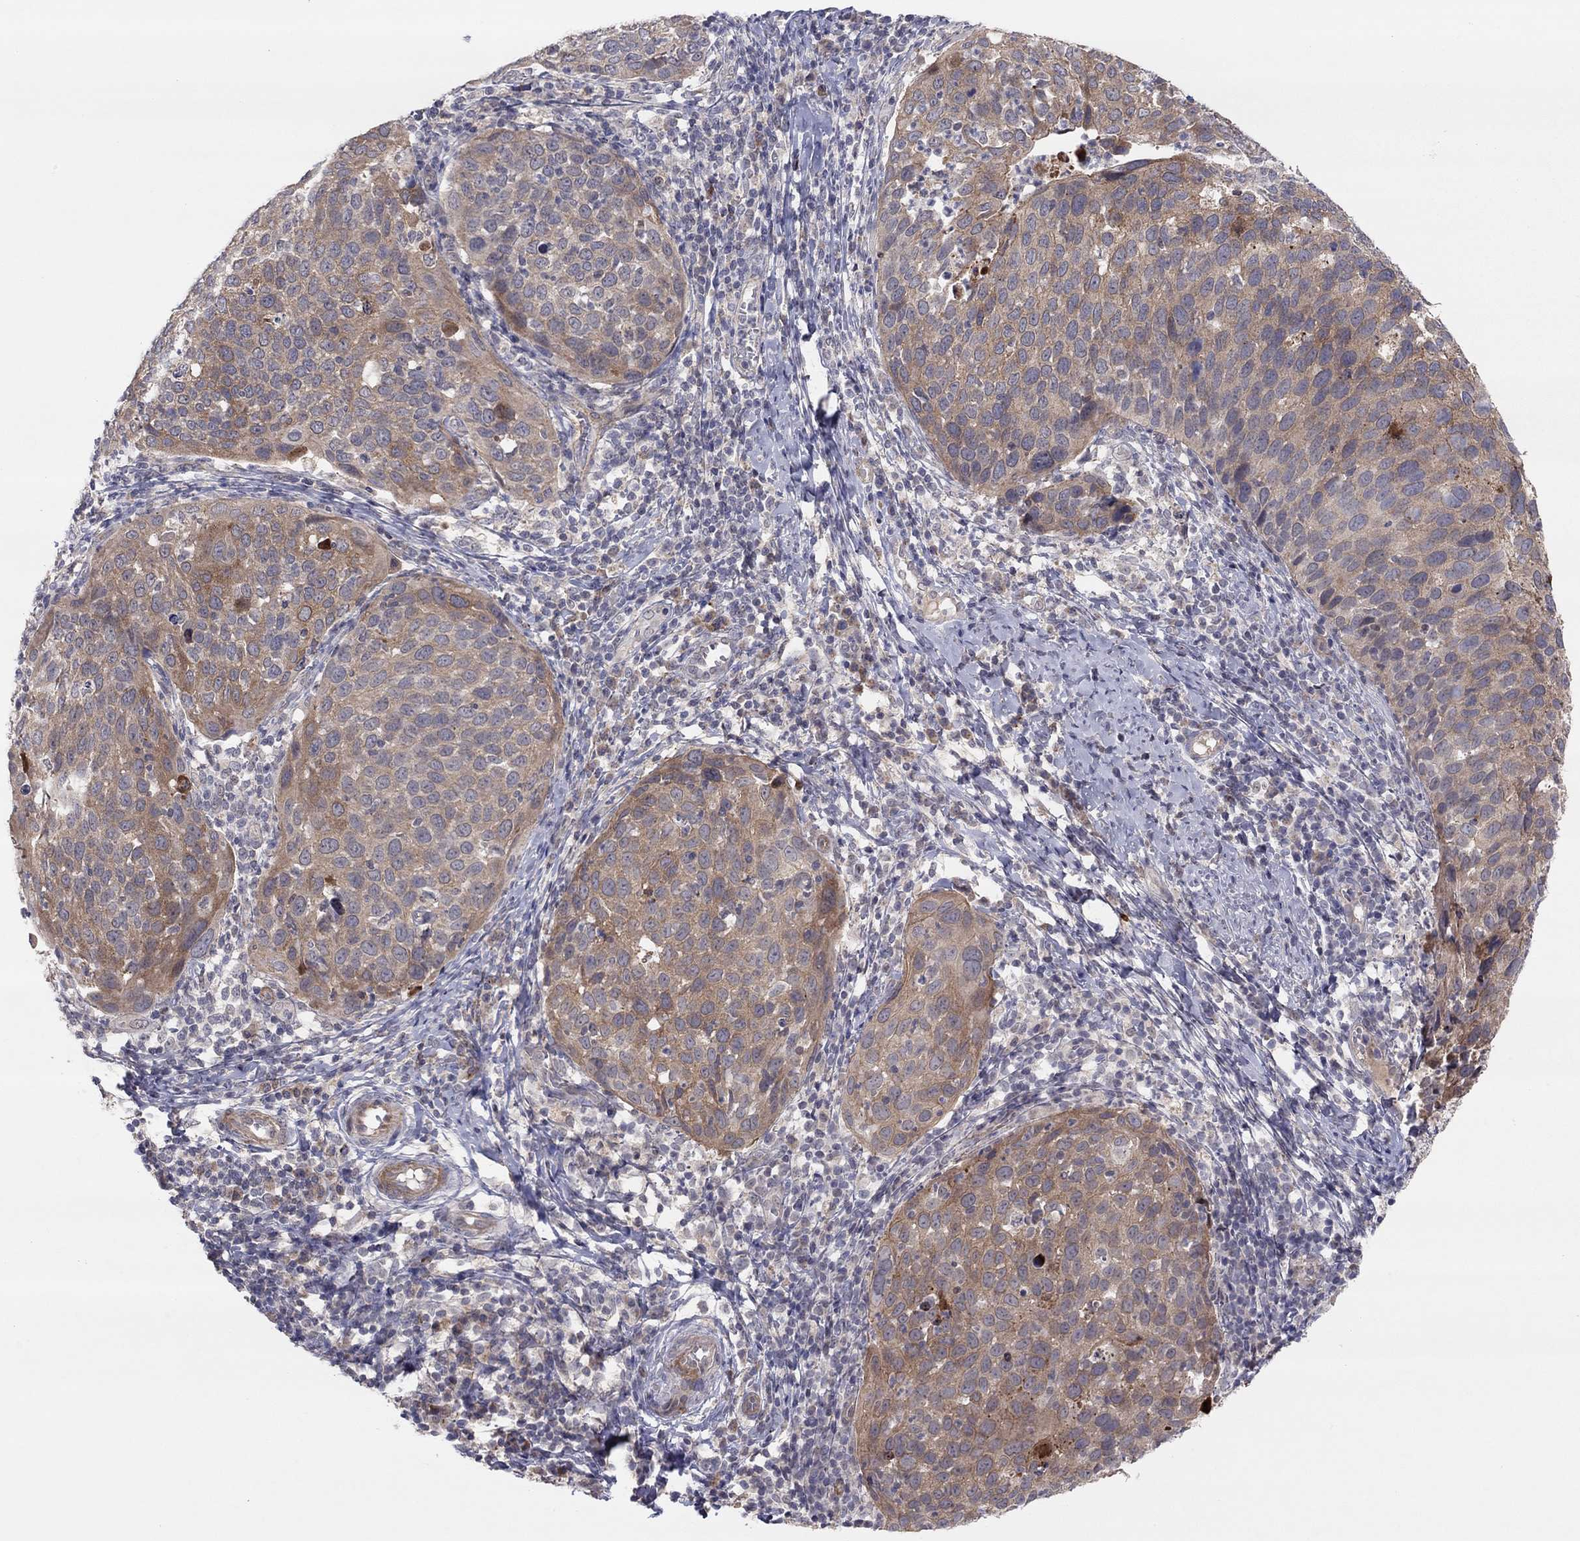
{"staining": {"intensity": "moderate", "quantity": "25%-75%", "location": "cytoplasmic/membranous"}, "tissue": "cervical cancer", "cell_type": "Tumor cells", "image_type": "cancer", "snomed": [{"axis": "morphology", "description": "Squamous cell carcinoma, NOS"}, {"axis": "topography", "description": "Cervix"}], "caption": "About 25%-75% of tumor cells in human cervical cancer display moderate cytoplasmic/membranous protein staining as visualized by brown immunohistochemical staining.", "gene": "CRACDL", "patient": {"sex": "female", "age": 54}}